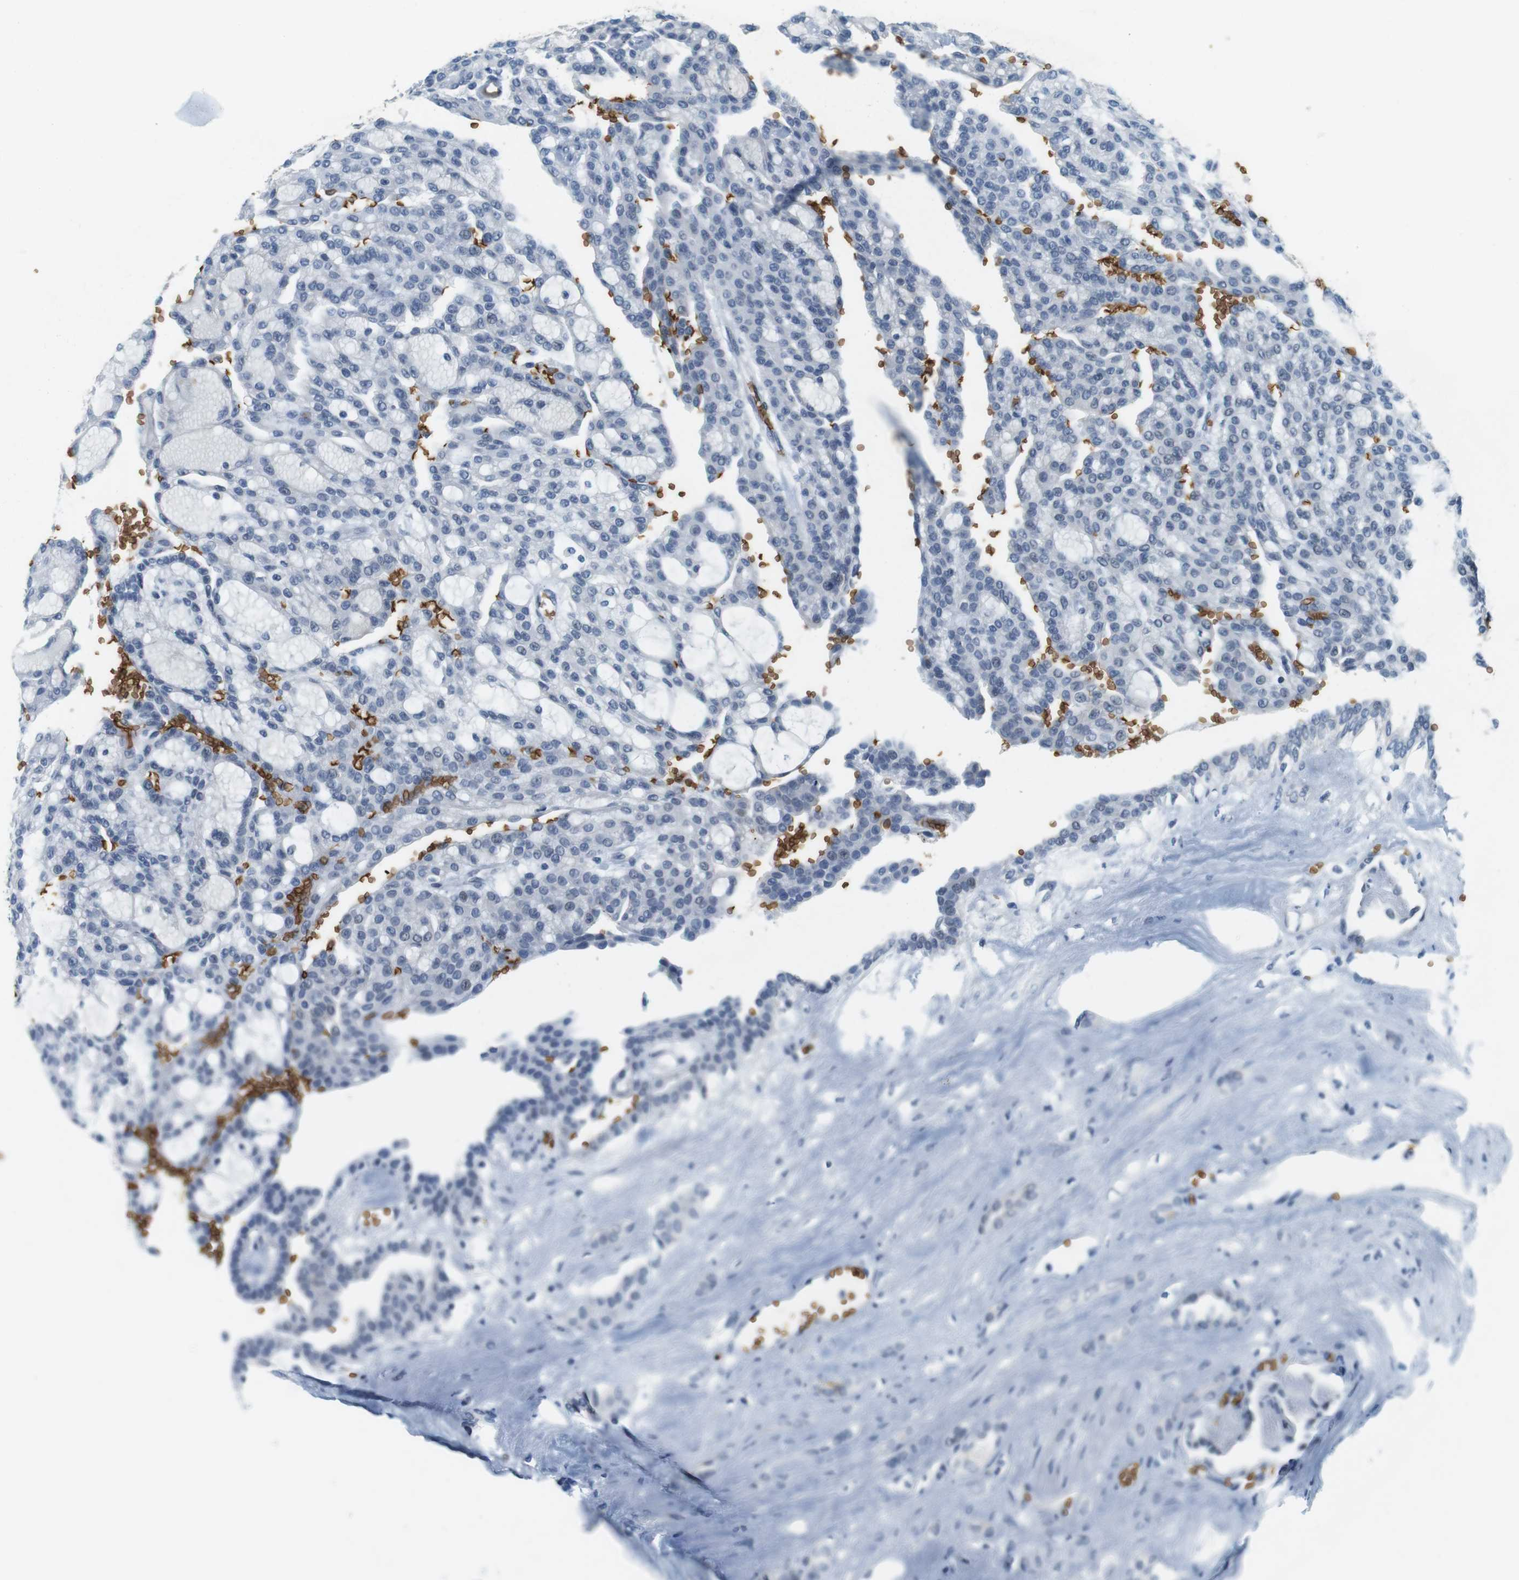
{"staining": {"intensity": "negative", "quantity": "none", "location": "none"}, "tissue": "renal cancer", "cell_type": "Tumor cells", "image_type": "cancer", "snomed": [{"axis": "morphology", "description": "Adenocarcinoma, NOS"}, {"axis": "topography", "description": "Kidney"}], "caption": "An immunohistochemistry (IHC) micrograph of renal cancer (adenocarcinoma) is shown. There is no staining in tumor cells of renal cancer (adenocarcinoma).", "gene": "SLC4A1", "patient": {"sex": "male", "age": 63}}